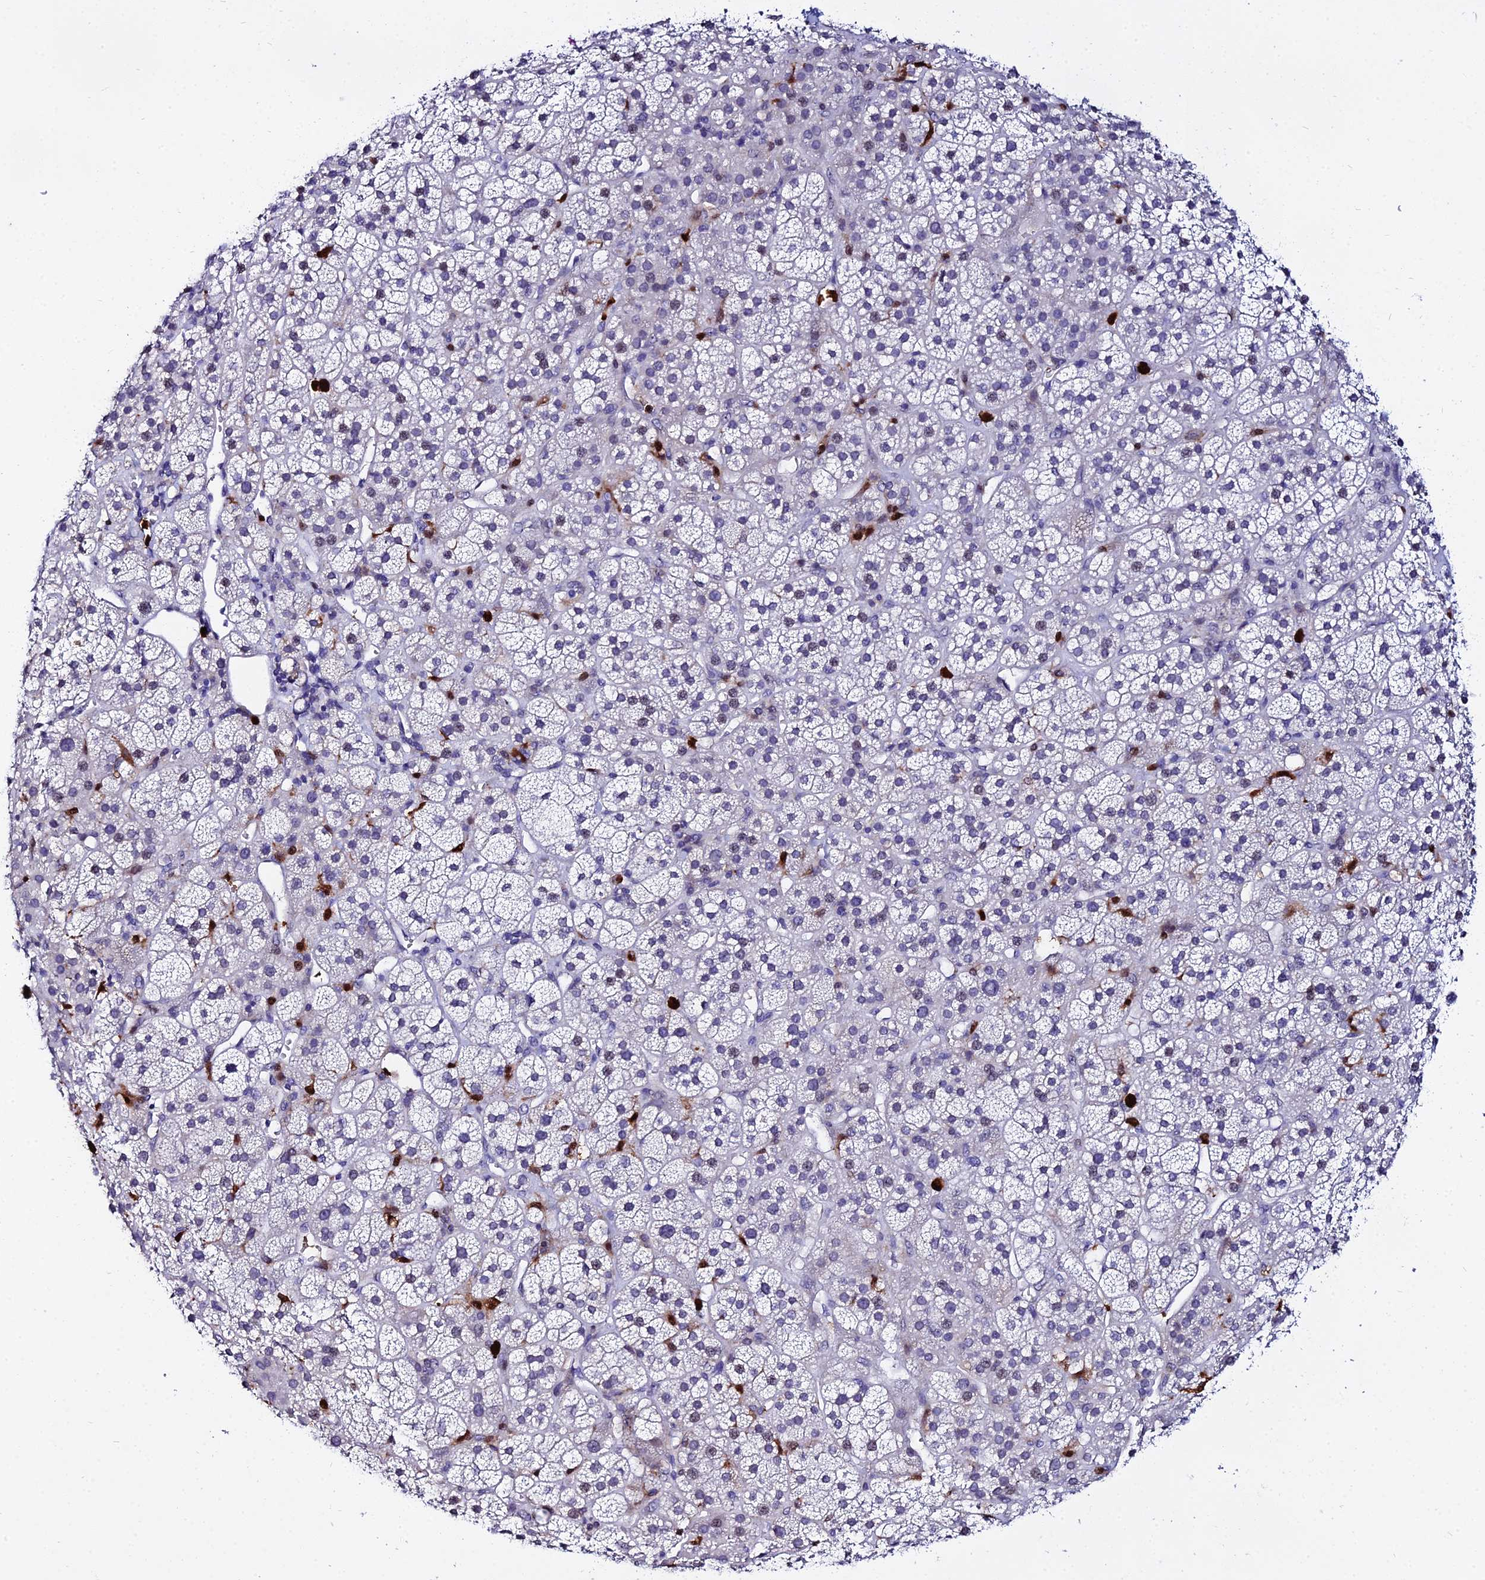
{"staining": {"intensity": "negative", "quantity": "none", "location": "none"}, "tissue": "adrenal gland", "cell_type": "Glandular cells", "image_type": "normal", "snomed": [{"axis": "morphology", "description": "Normal tissue, NOS"}, {"axis": "topography", "description": "Adrenal gland"}], "caption": "Immunohistochemistry photomicrograph of normal adrenal gland: adrenal gland stained with DAB (3,3'-diaminobenzidine) demonstrates no significant protein staining in glandular cells.", "gene": "MCM10", "patient": {"sex": "female", "age": 70}}